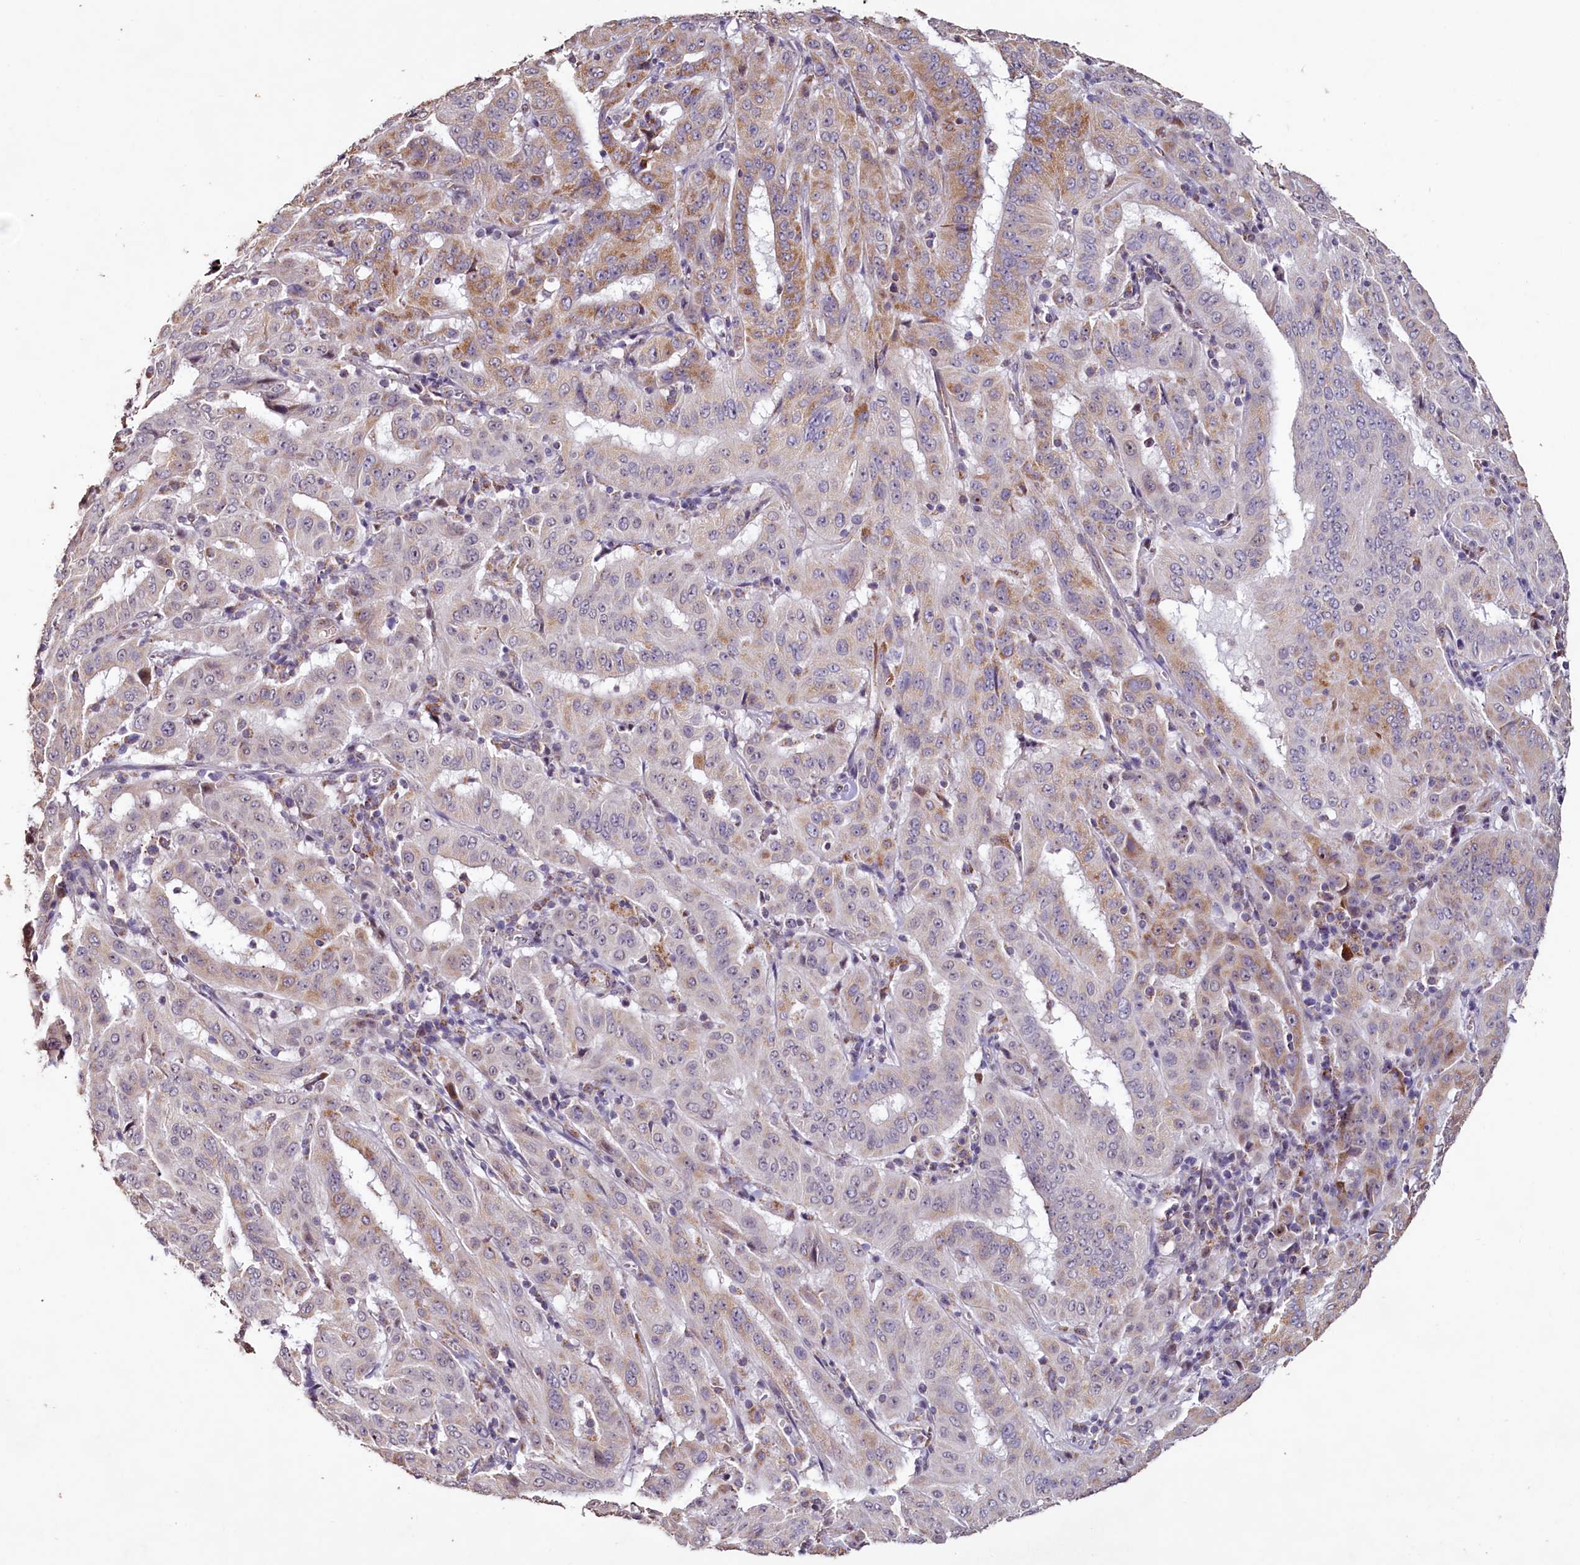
{"staining": {"intensity": "moderate", "quantity": "<25%", "location": "cytoplasmic/membranous"}, "tissue": "pancreatic cancer", "cell_type": "Tumor cells", "image_type": "cancer", "snomed": [{"axis": "morphology", "description": "Adenocarcinoma, NOS"}, {"axis": "topography", "description": "Pancreas"}], "caption": "Human adenocarcinoma (pancreatic) stained with a brown dye displays moderate cytoplasmic/membranous positive positivity in approximately <25% of tumor cells.", "gene": "PDE6D", "patient": {"sex": "male", "age": 63}}